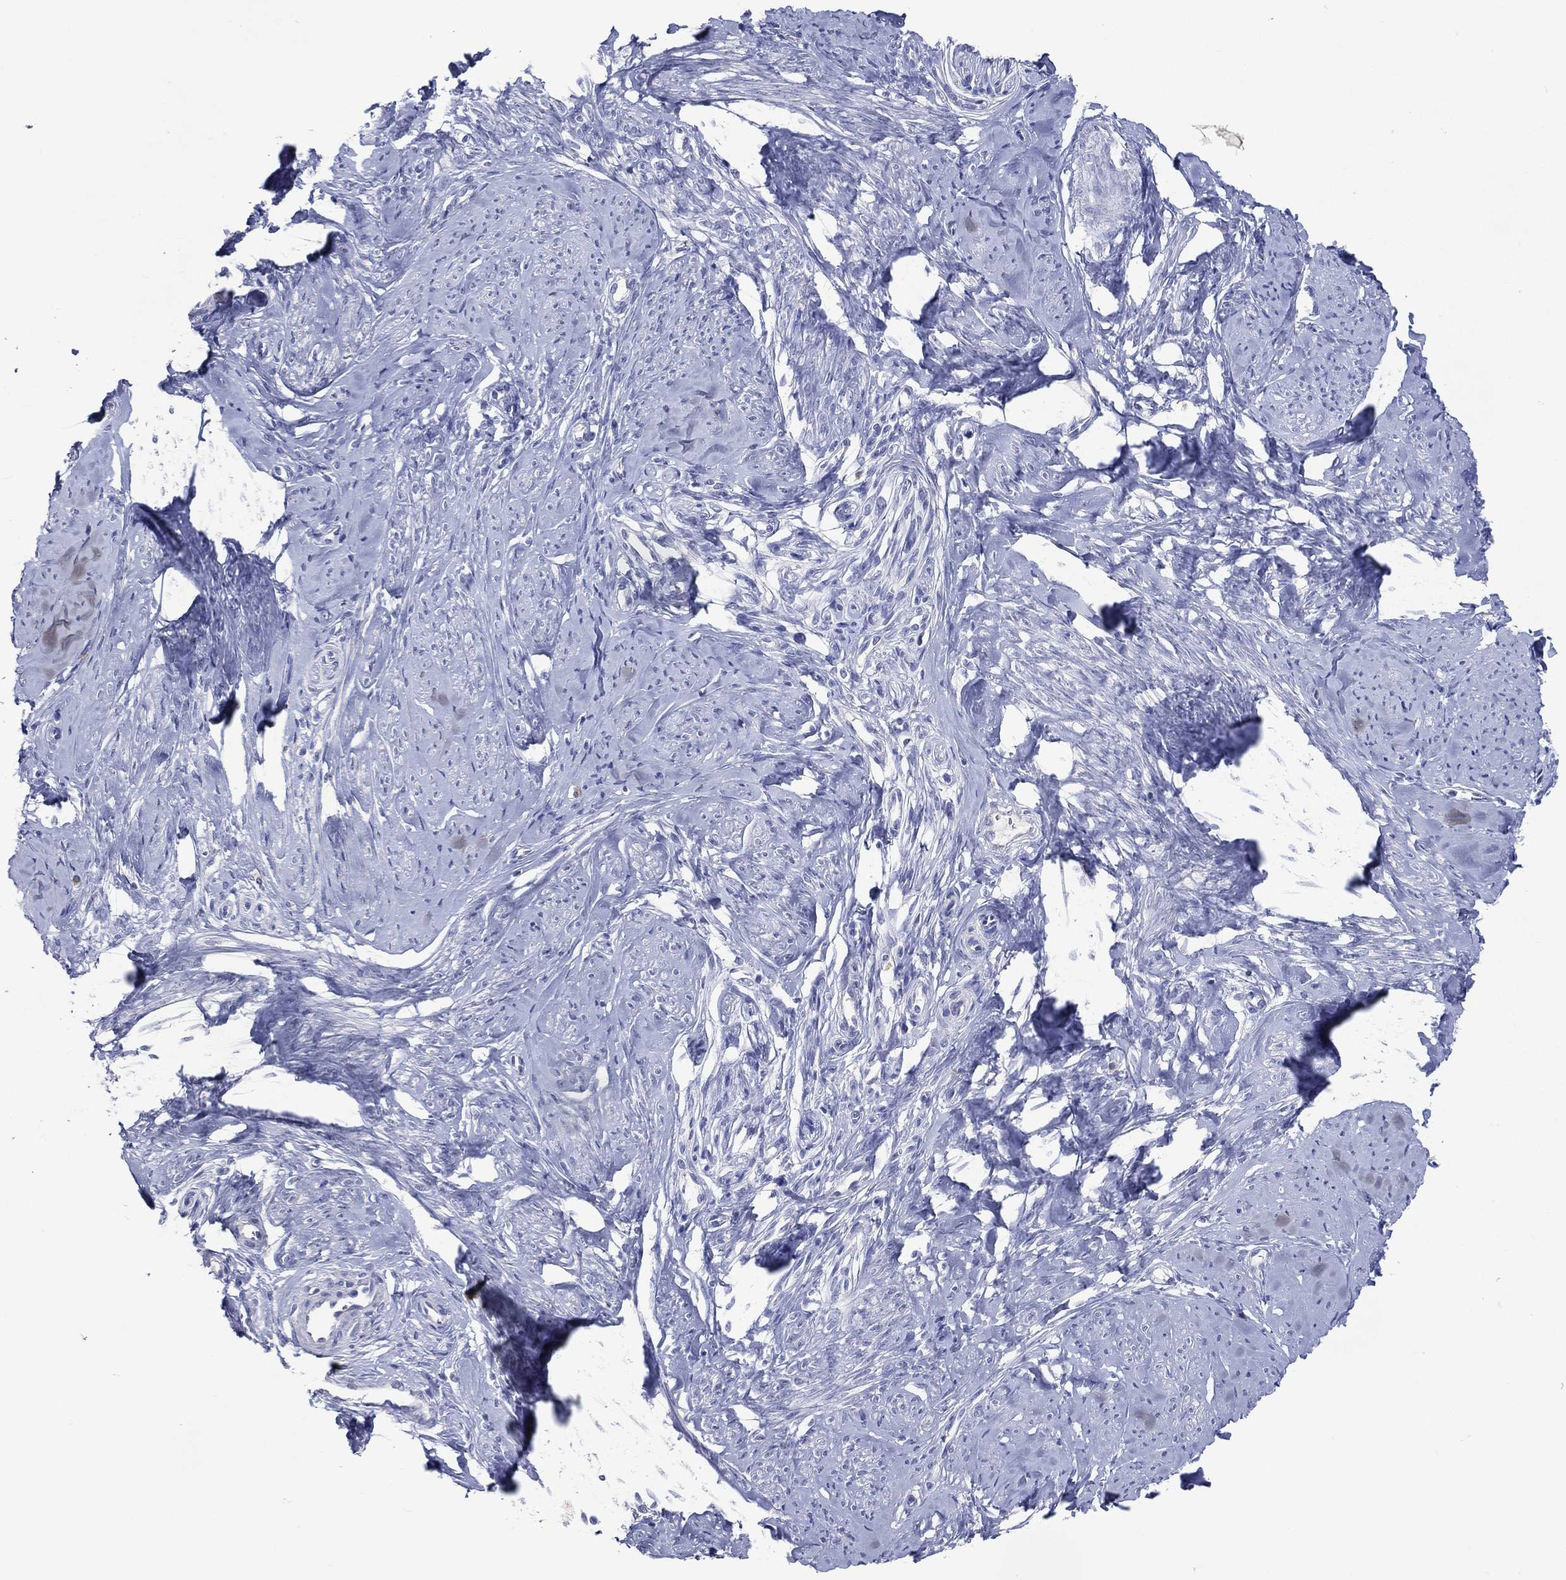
{"staining": {"intensity": "negative", "quantity": "none", "location": "none"}, "tissue": "smooth muscle", "cell_type": "Smooth muscle cells", "image_type": "normal", "snomed": [{"axis": "morphology", "description": "Normal tissue, NOS"}, {"axis": "topography", "description": "Smooth muscle"}], "caption": "Photomicrograph shows no significant protein expression in smooth muscle cells of normal smooth muscle.", "gene": "DNAH6", "patient": {"sex": "female", "age": 48}}